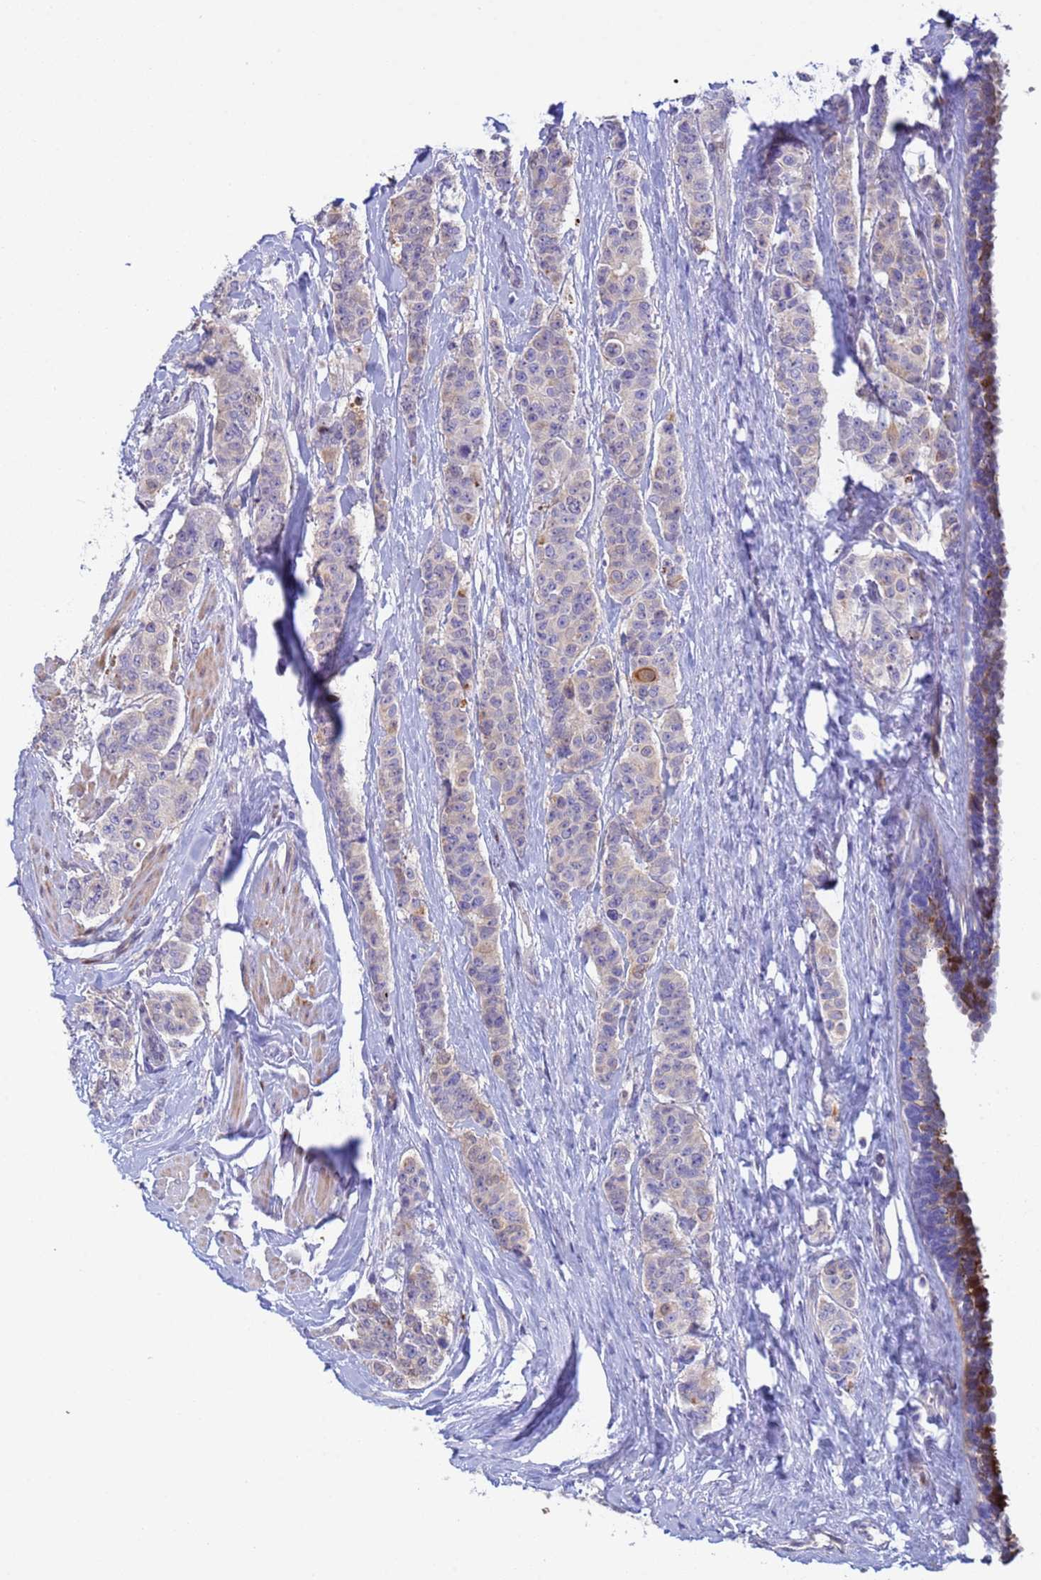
{"staining": {"intensity": "moderate", "quantity": "<25%", "location": "cytoplasmic/membranous"}, "tissue": "breast cancer", "cell_type": "Tumor cells", "image_type": "cancer", "snomed": [{"axis": "morphology", "description": "Duct carcinoma"}, {"axis": "topography", "description": "Breast"}], "caption": "IHC photomicrograph of neoplastic tissue: infiltrating ductal carcinoma (breast) stained using IHC demonstrates low levels of moderate protein expression localized specifically in the cytoplasmic/membranous of tumor cells, appearing as a cytoplasmic/membranous brown color.", "gene": "PPP6R1", "patient": {"sex": "female", "age": 40}}